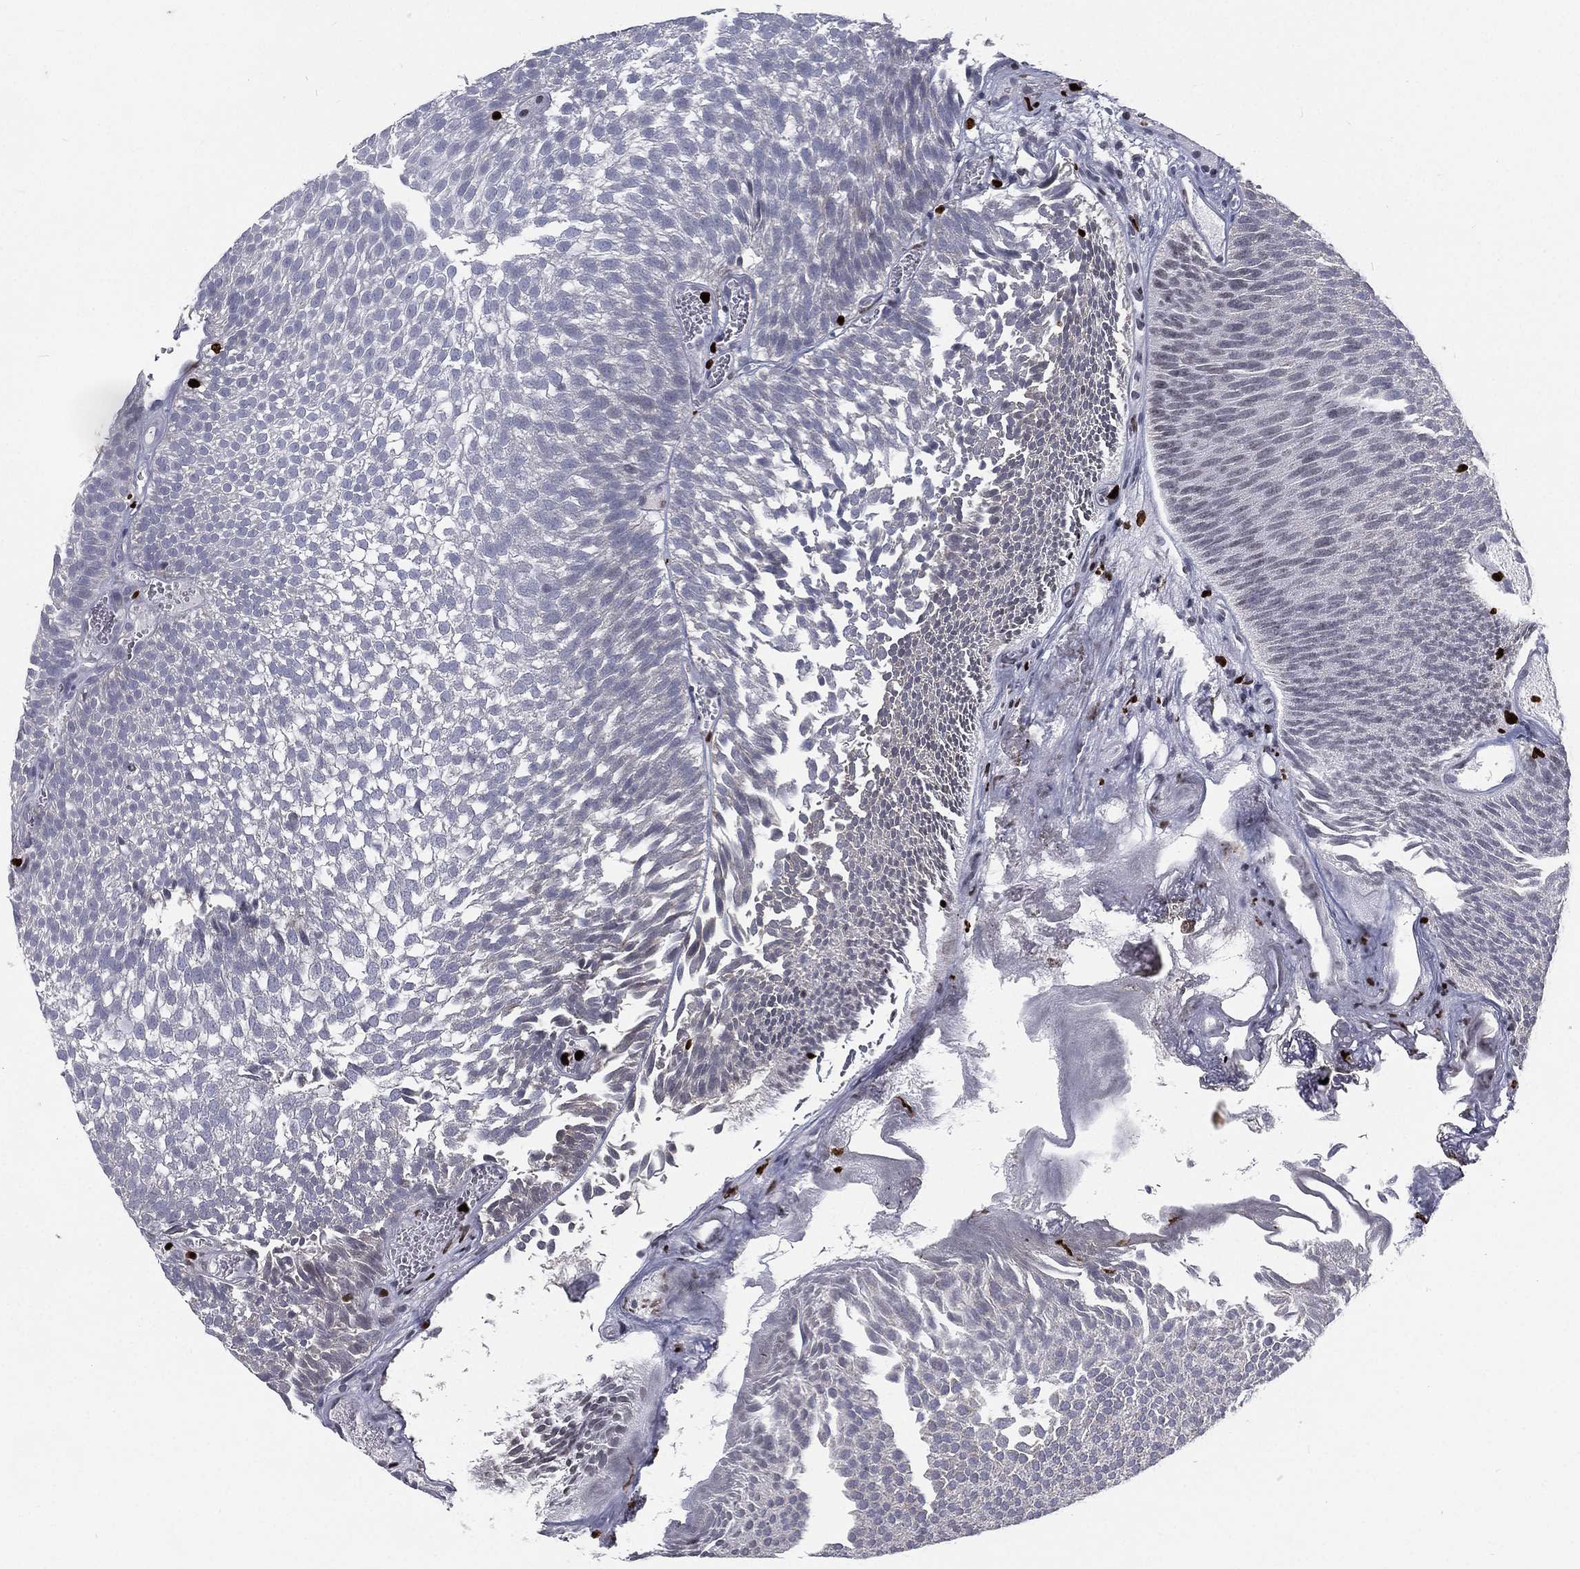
{"staining": {"intensity": "negative", "quantity": "none", "location": "none"}, "tissue": "urothelial cancer", "cell_type": "Tumor cells", "image_type": "cancer", "snomed": [{"axis": "morphology", "description": "Urothelial carcinoma, Low grade"}, {"axis": "topography", "description": "Urinary bladder"}], "caption": "This is a histopathology image of immunohistochemistry staining of urothelial cancer, which shows no staining in tumor cells.", "gene": "MNDA", "patient": {"sex": "male", "age": 52}}